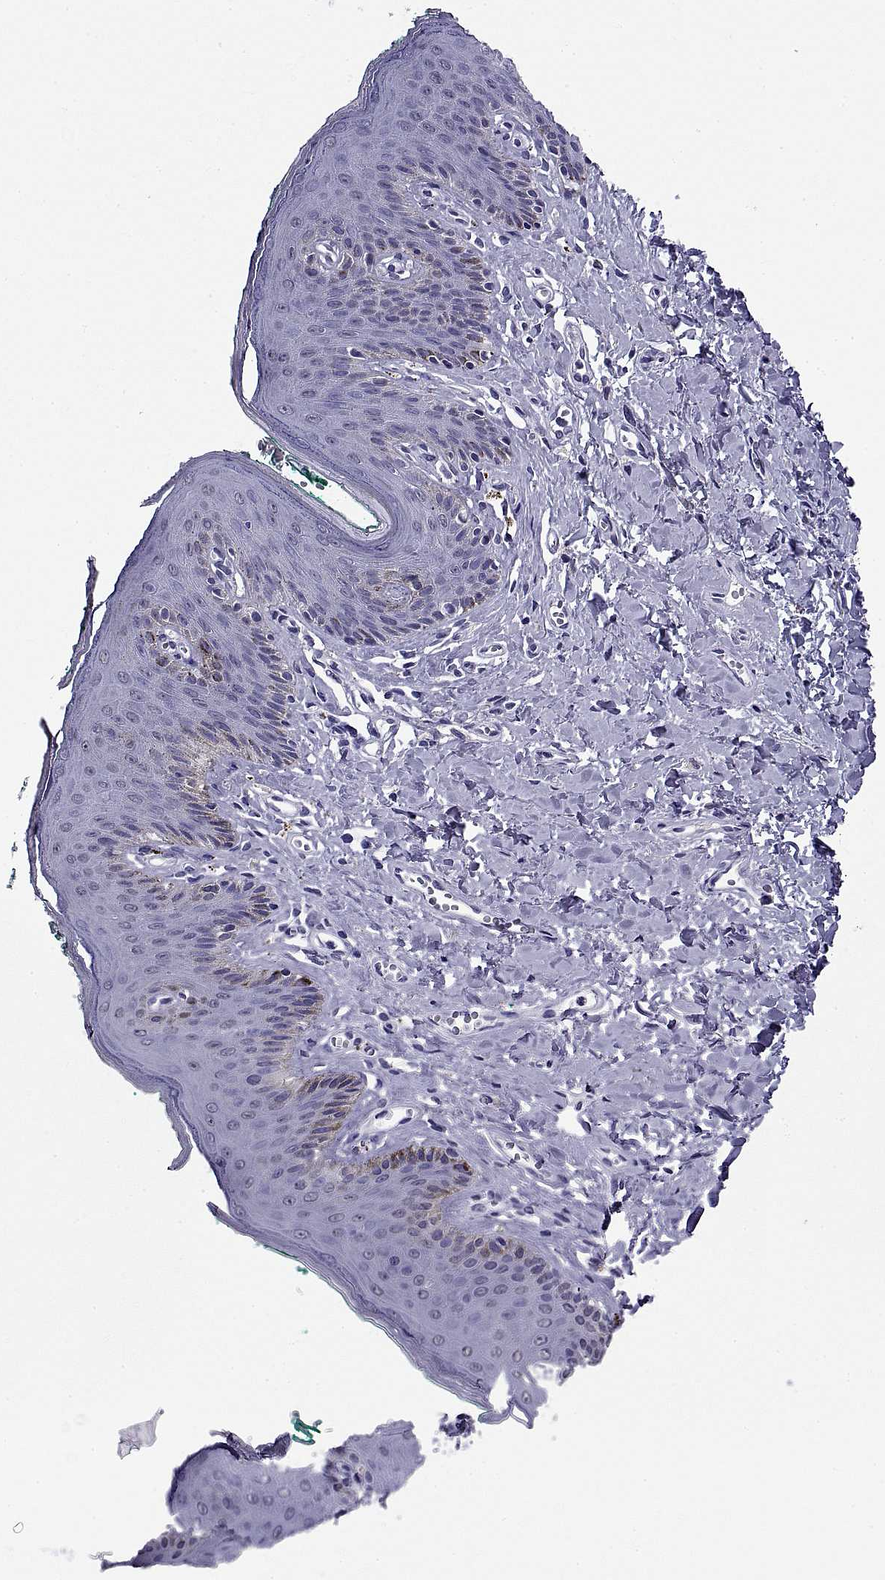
{"staining": {"intensity": "negative", "quantity": "none", "location": "none"}, "tissue": "skin", "cell_type": "Epidermal cells", "image_type": "normal", "snomed": [{"axis": "morphology", "description": "Normal tissue, NOS"}, {"axis": "topography", "description": "Vulva"}], "caption": "Immunohistochemistry (IHC) histopathology image of unremarkable skin: human skin stained with DAB reveals no significant protein staining in epidermal cells.", "gene": "TGFBR3L", "patient": {"sex": "female", "age": 66}}